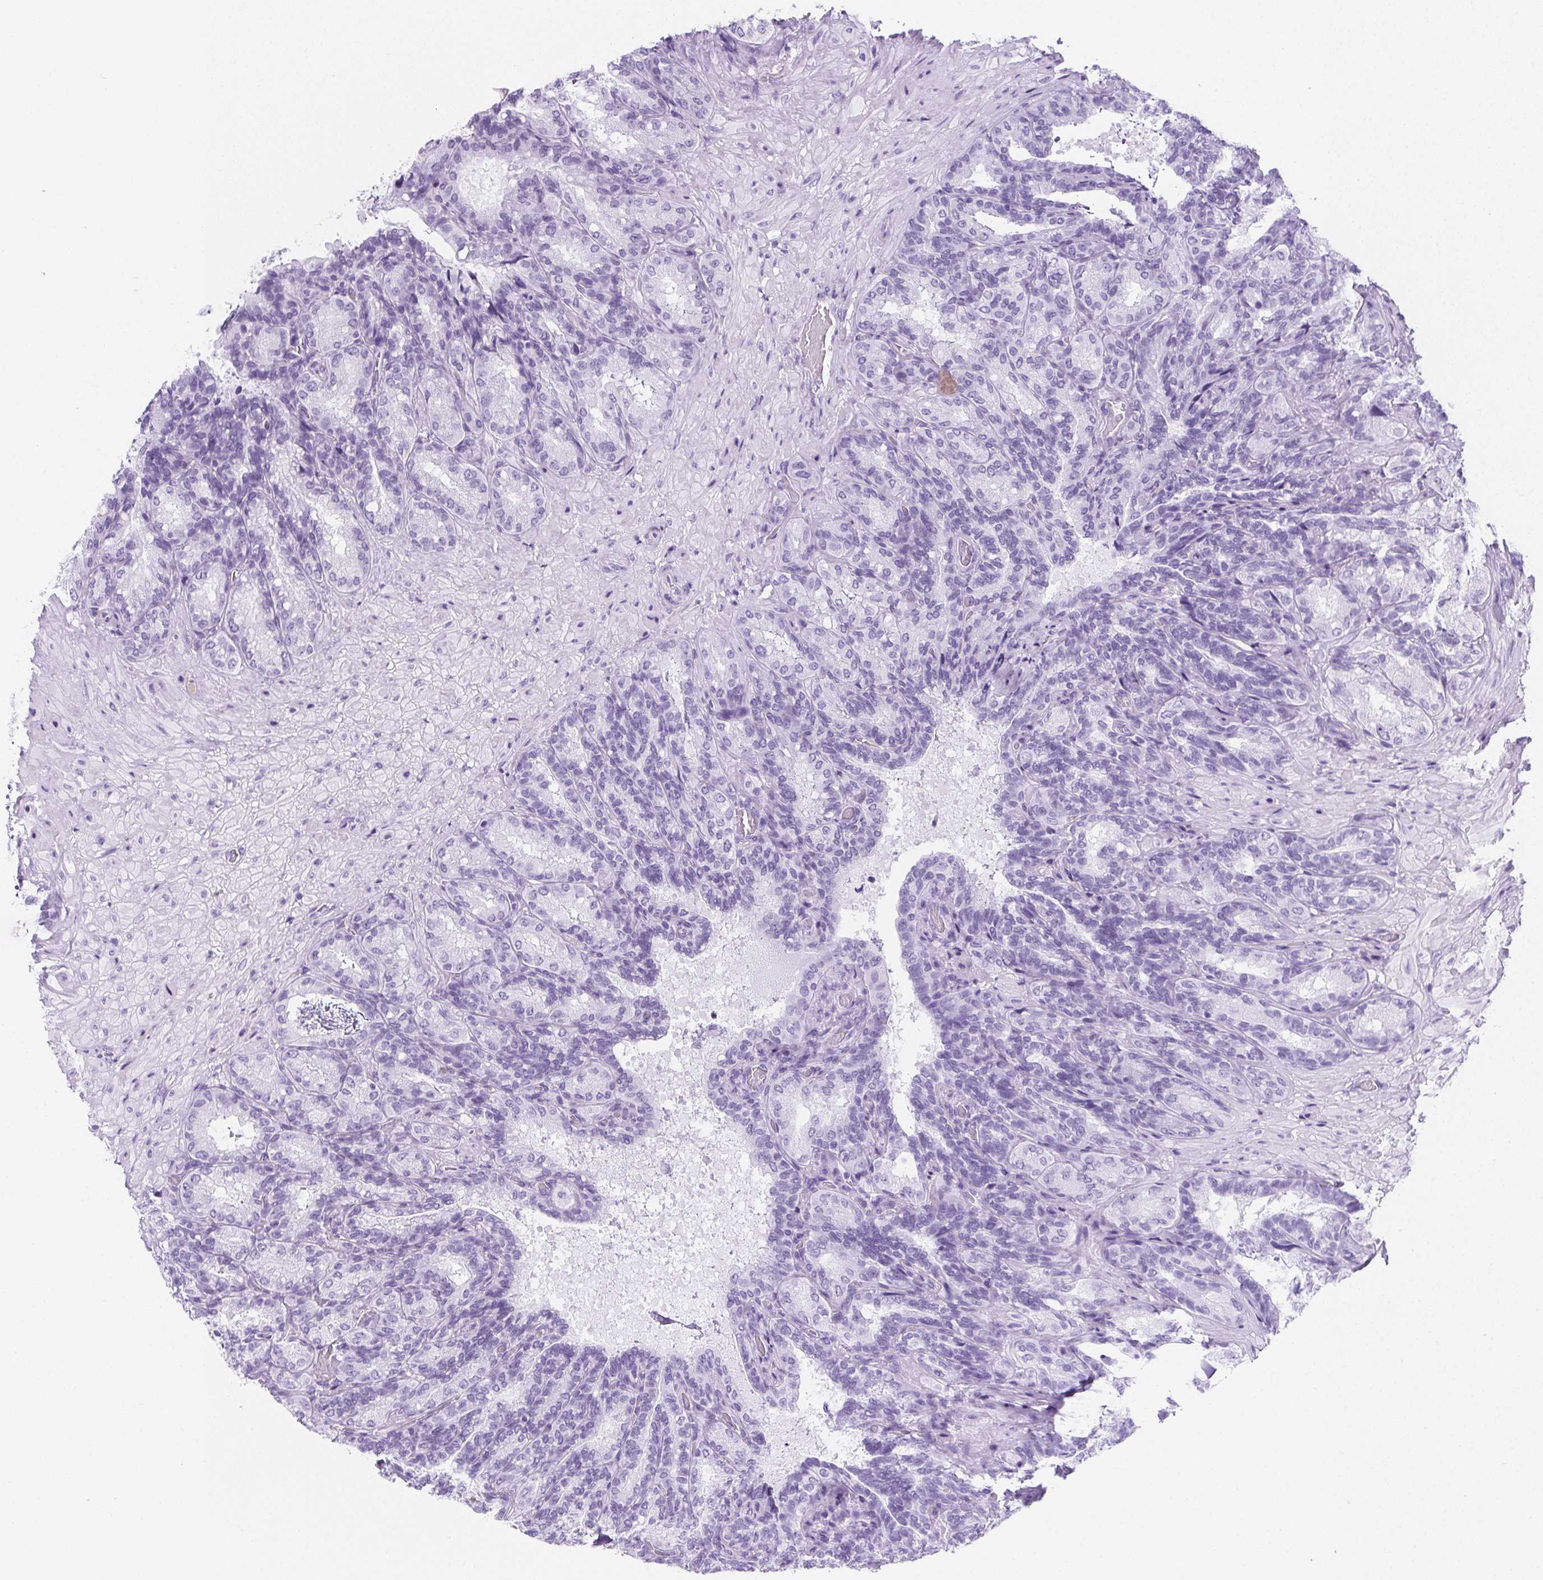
{"staining": {"intensity": "negative", "quantity": "none", "location": "none"}, "tissue": "seminal vesicle", "cell_type": "Glandular cells", "image_type": "normal", "snomed": [{"axis": "morphology", "description": "Normal tissue, NOS"}, {"axis": "topography", "description": "Seminal veicle"}], "caption": "There is no significant staining in glandular cells of seminal vesicle. (DAB (3,3'-diaminobenzidine) immunohistochemistry (IHC), high magnification).", "gene": "SPACA5B", "patient": {"sex": "male", "age": 68}}